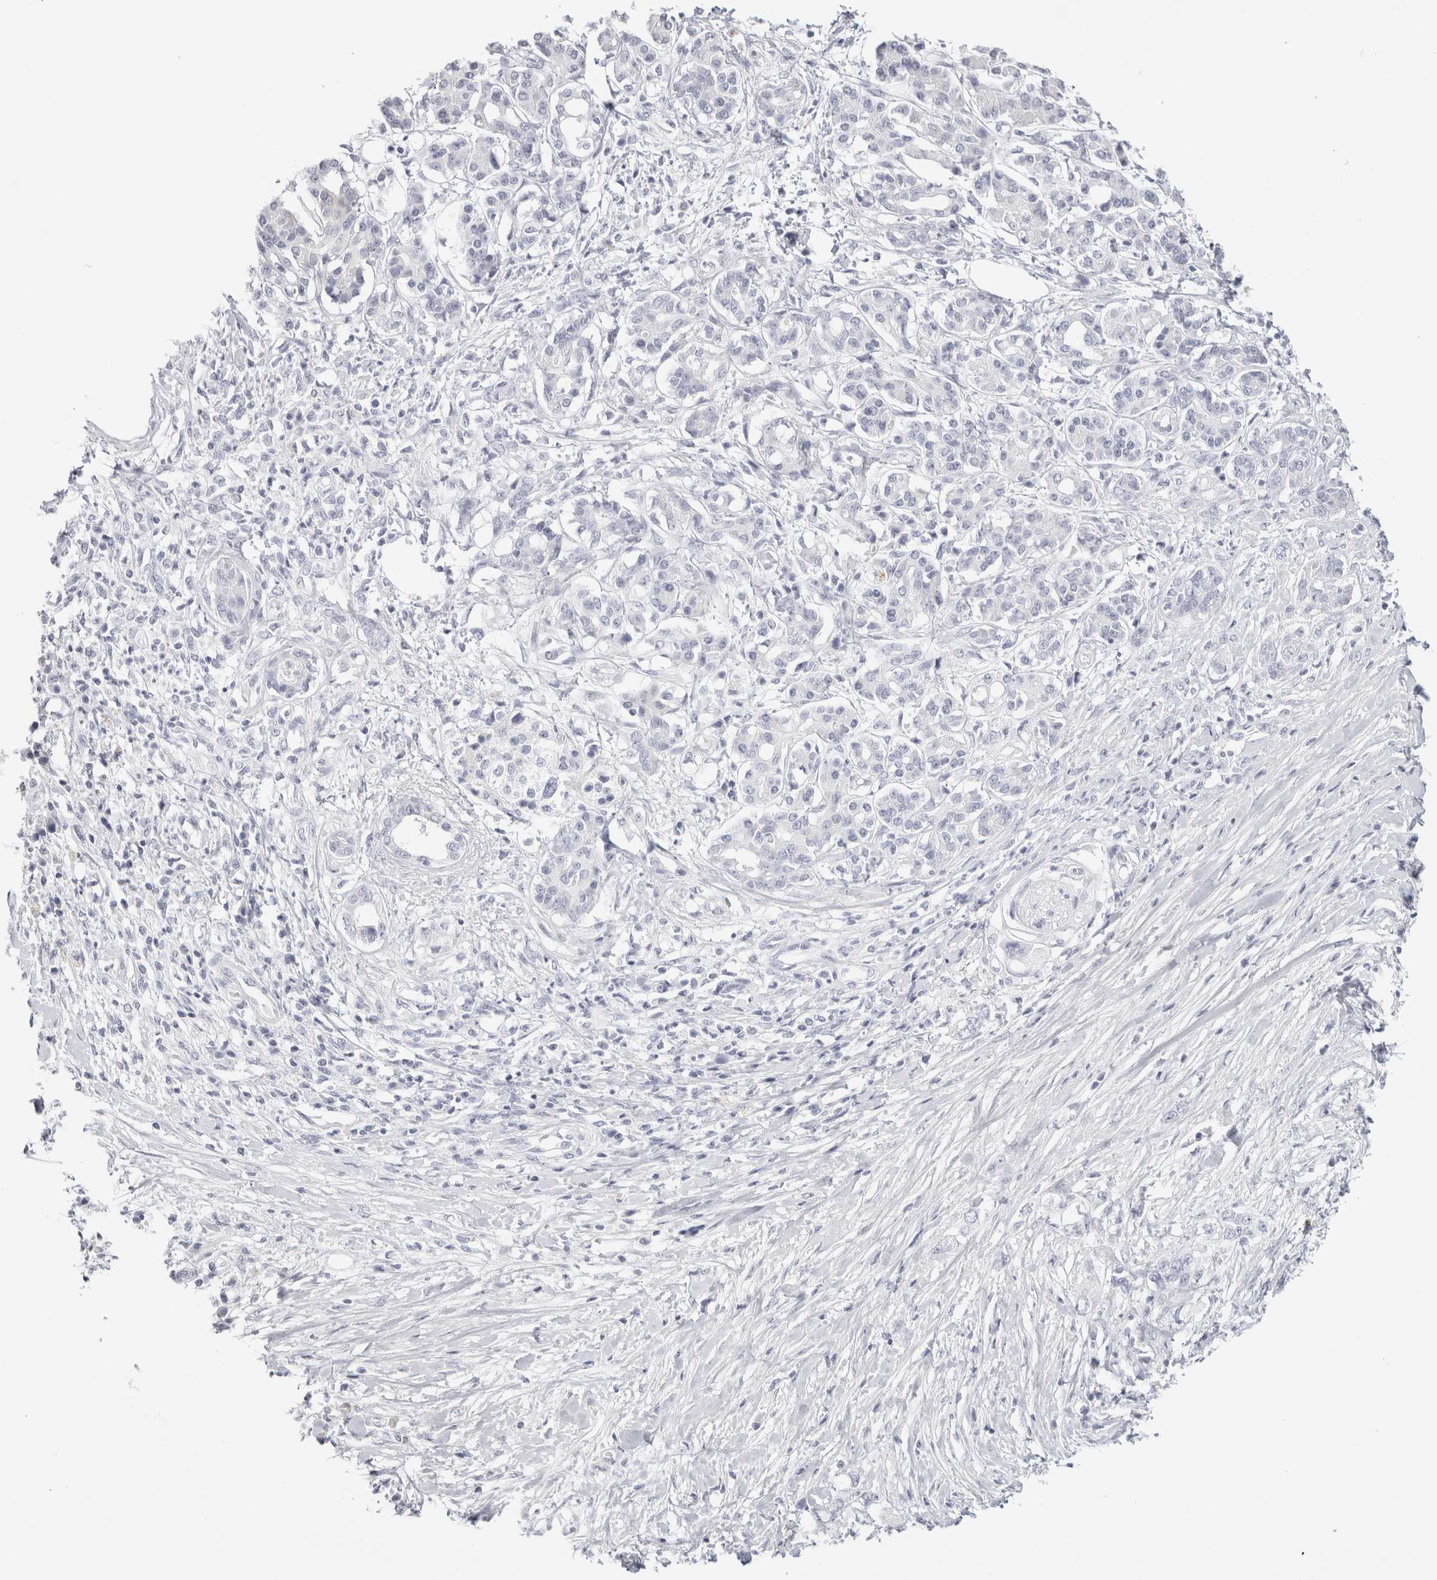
{"staining": {"intensity": "negative", "quantity": "none", "location": "none"}, "tissue": "pancreatic cancer", "cell_type": "Tumor cells", "image_type": "cancer", "snomed": [{"axis": "morphology", "description": "Adenocarcinoma, NOS"}, {"axis": "topography", "description": "Pancreas"}], "caption": "IHC image of human pancreatic cancer stained for a protein (brown), which displays no positivity in tumor cells.", "gene": "GARIN1A", "patient": {"sex": "female", "age": 56}}